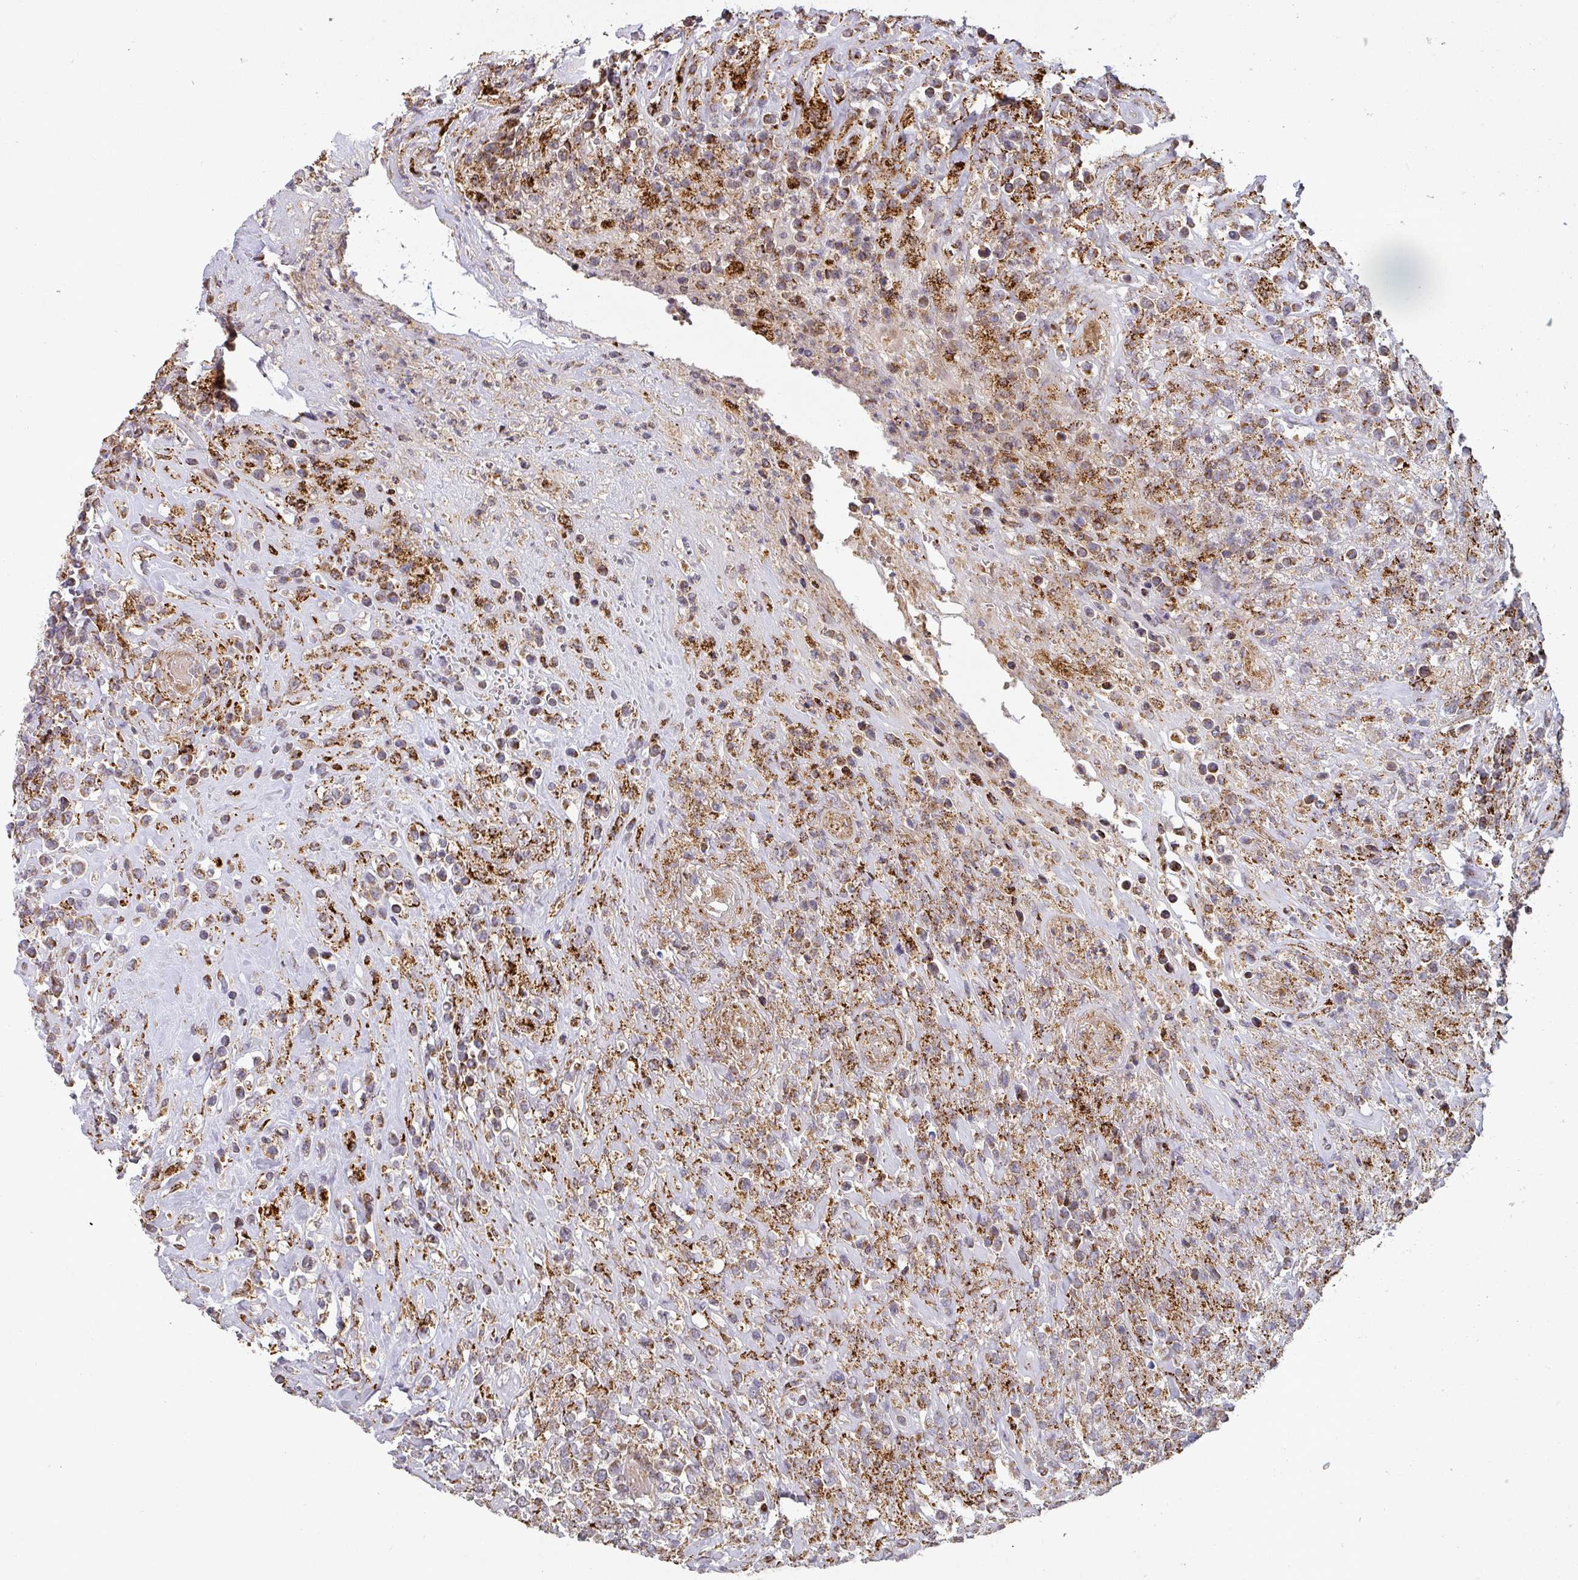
{"staining": {"intensity": "moderate", "quantity": "25%-75%", "location": "cytoplasmic/membranous"}, "tissue": "lymphoma", "cell_type": "Tumor cells", "image_type": "cancer", "snomed": [{"axis": "morphology", "description": "Malignant lymphoma, non-Hodgkin's type, High grade"}, {"axis": "topography", "description": "Soft tissue"}], "caption": "Lymphoma was stained to show a protein in brown. There is medium levels of moderate cytoplasmic/membranous staining in approximately 25%-75% of tumor cells.", "gene": "GPD2", "patient": {"sex": "female", "age": 56}}